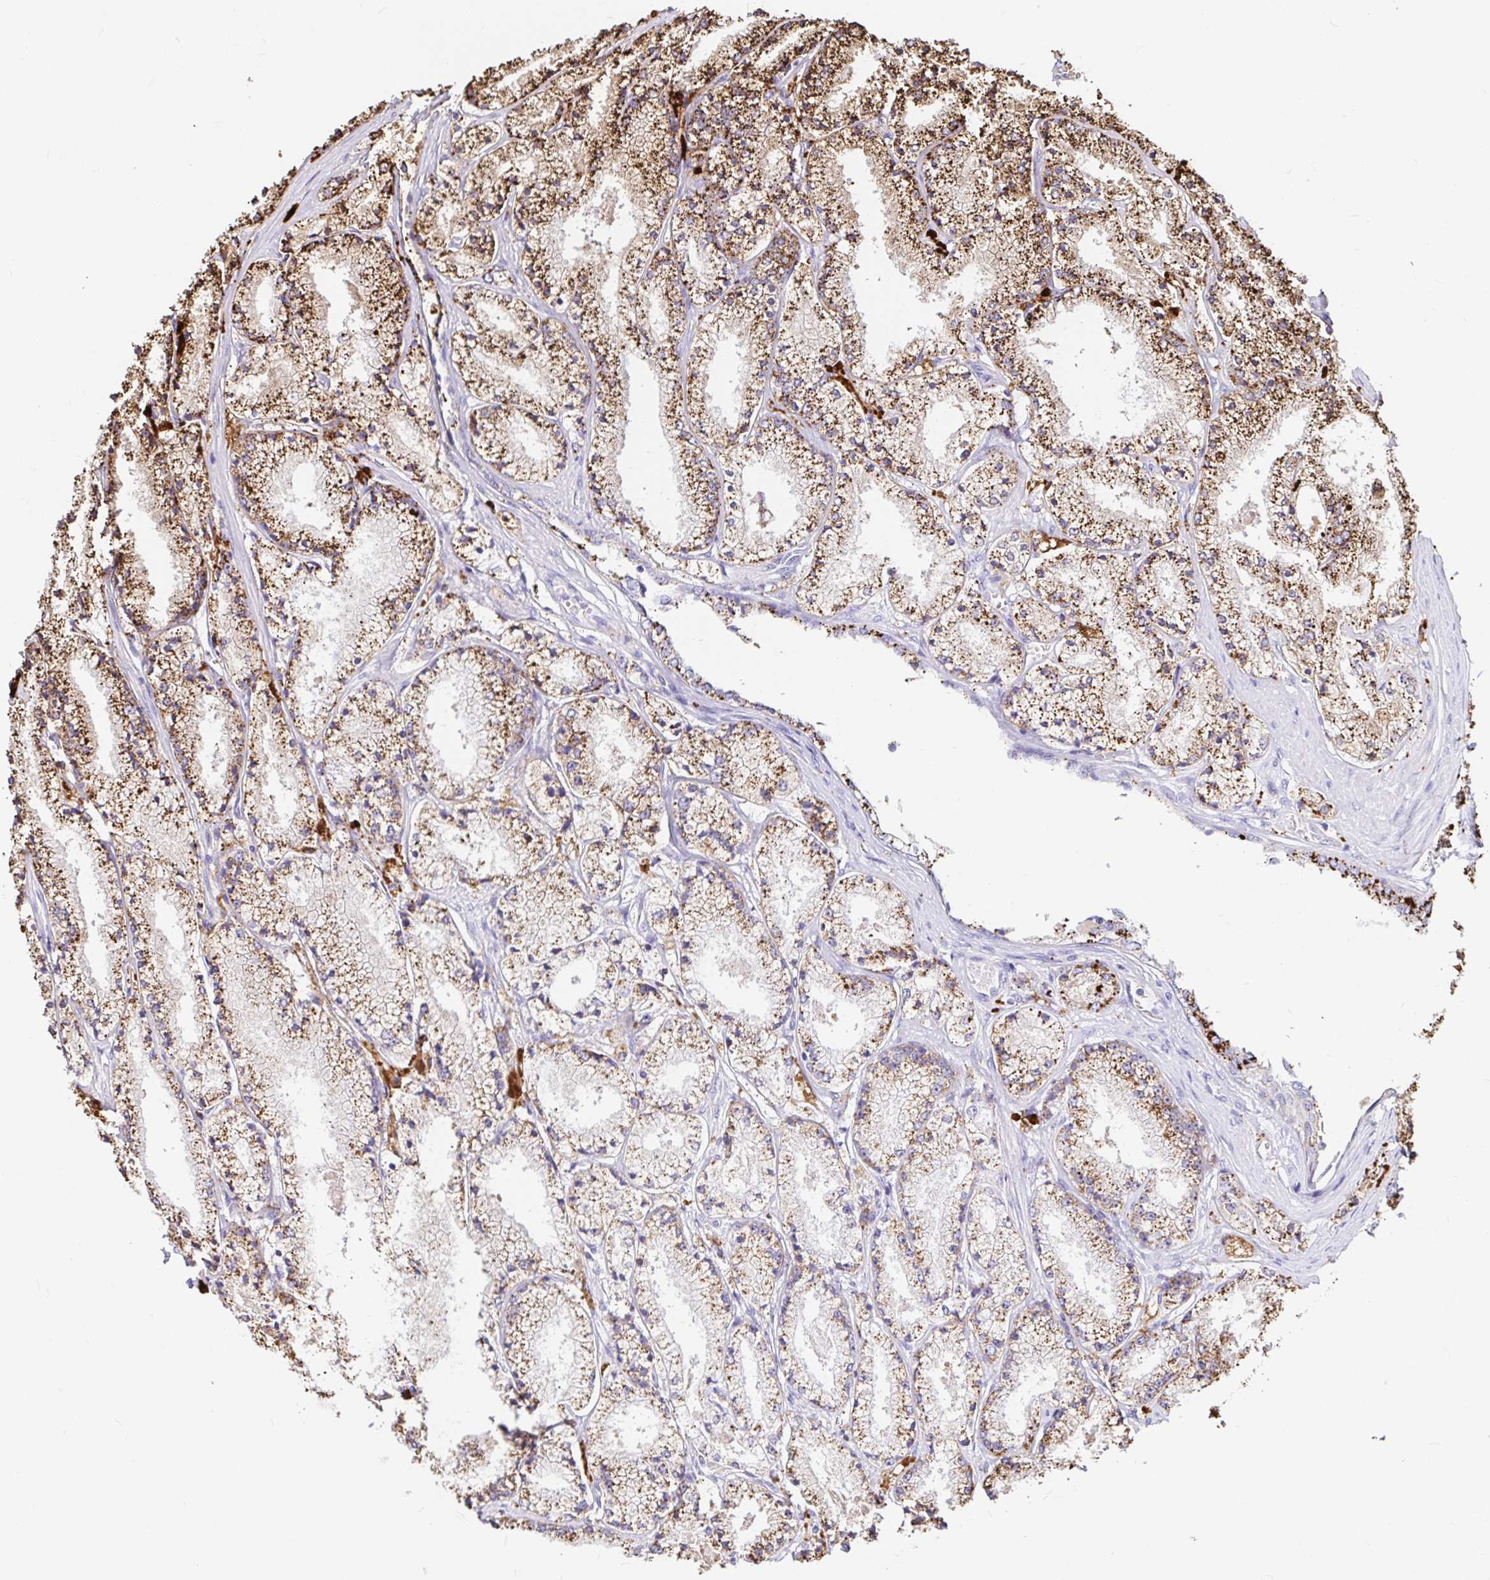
{"staining": {"intensity": "strong", "quantity": ">75%", "location": "cytoplasmic/membranous"}, "tissue": "prostate cancer", "cell_type": "Tumor cells", "image_type": "cancer", "snomed": [{"axis": "morphology", "description": "Adenocarcinoma, High grade"}, {"axis": "topography", "description": "Prostate"}], "caption": "Immunohistochemistry of human prostate adenocarcinoma (high-grade) demonstrates high levels of strong cytoplasmic/membranous staining in about >75% of tumor cells.", "gene": "FUCA1", "patient": {"sex": "male", "age": 63}}